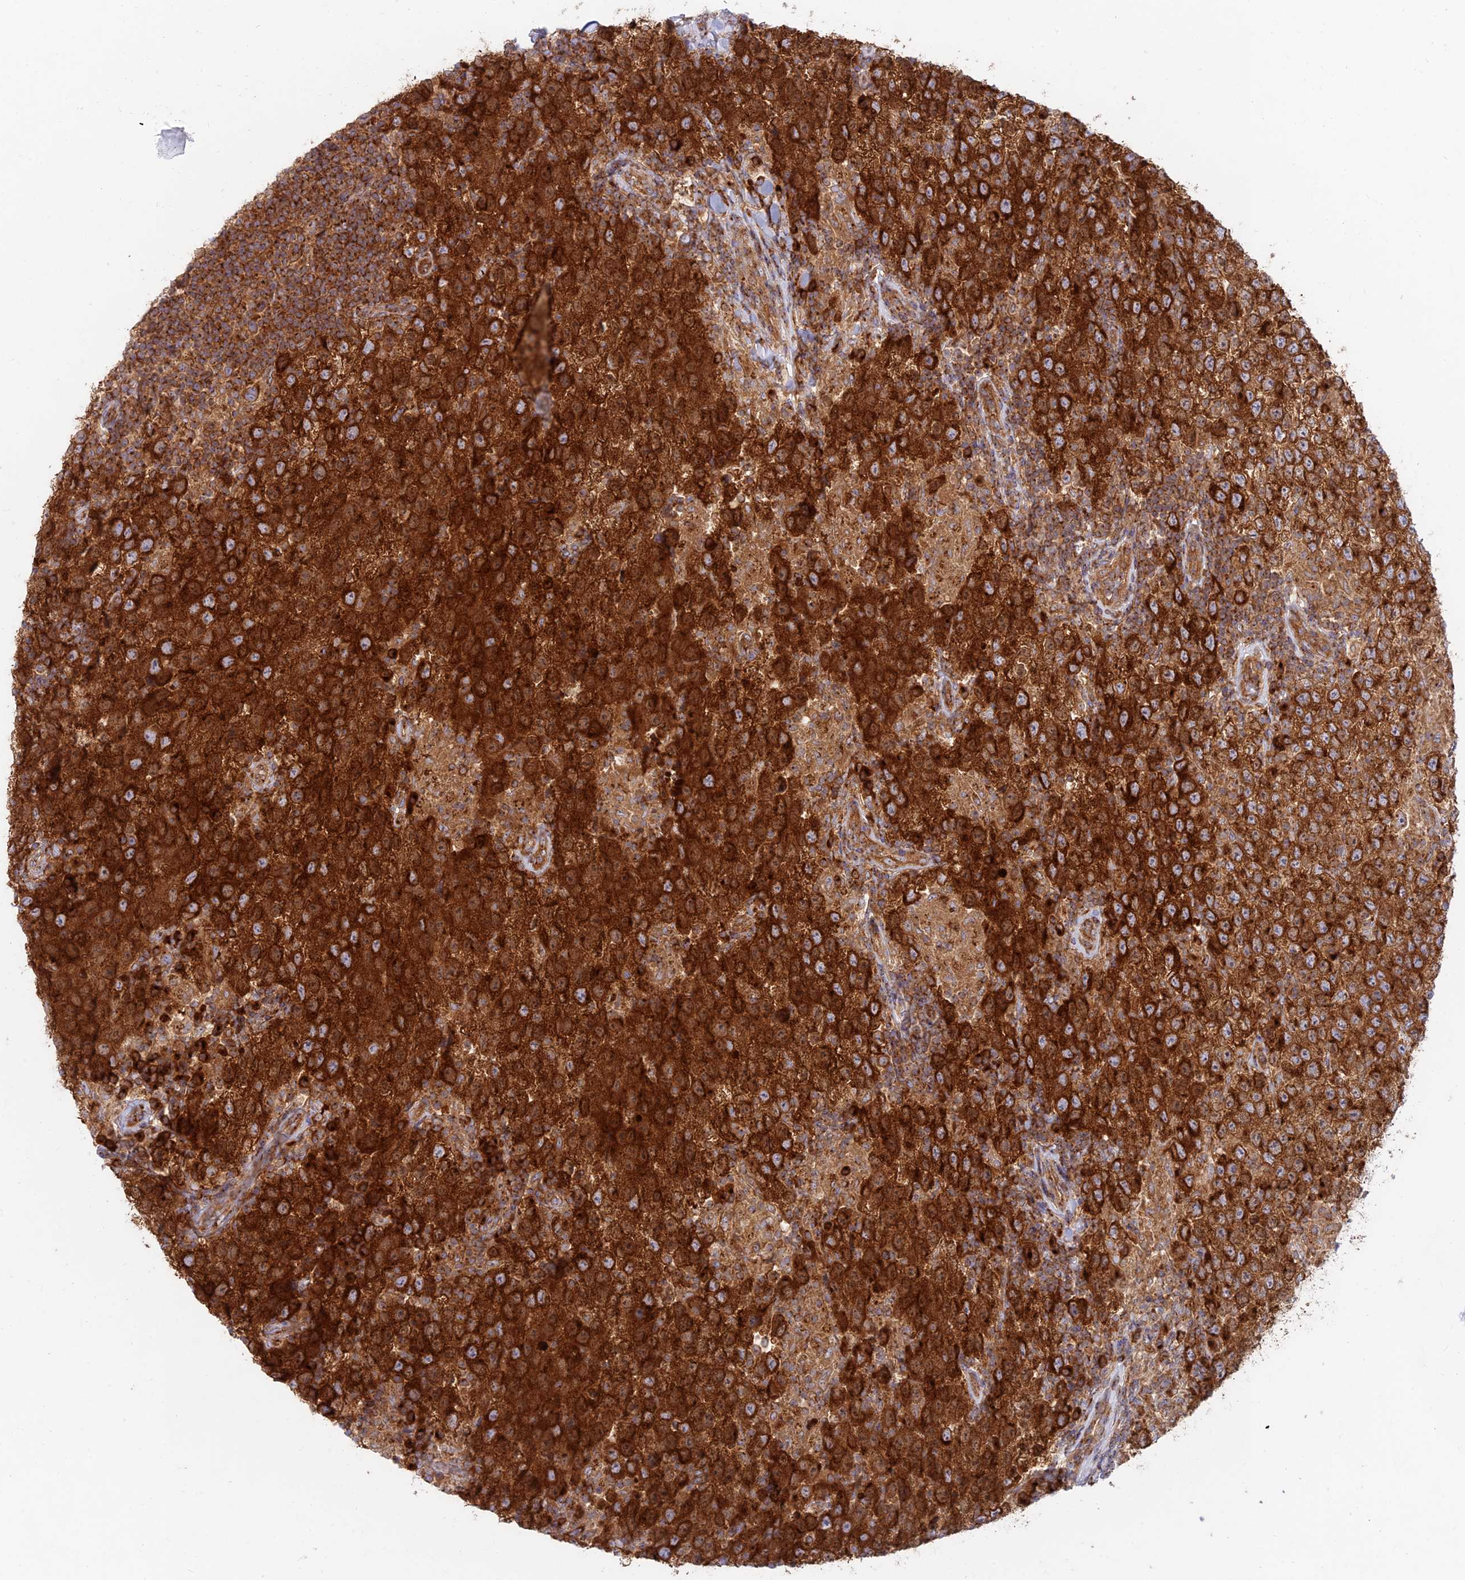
{"staining": {"intensity": "strong", "quantity": ">75%", "location": "cytoplasmic/membranous"}, "tissue": "testis cancer", "cell_type": "Tumor cells", "image_type": "cancer", "snomed": [{"axis": "morphology", "description": "Seminoma, NOS"}, {"axis": "morphology", "description": "Carcinoma, Embryonal, NOS"}, {"axis": "topography", "description": "Testis"}], "caption": "Immunohistochemistry (IHC) photomicrograph of neoplastic tissue: human seminoma (testis) stained using immunohistochemistry shows high levels of strong protein expression localized specifically in the cytoplasmic/membranous of tumor cells, appearing as a cytoplasmic/membranous brown color.", "gene": "GOLGA3", "patient": {"sex": "male", "age": 41}}